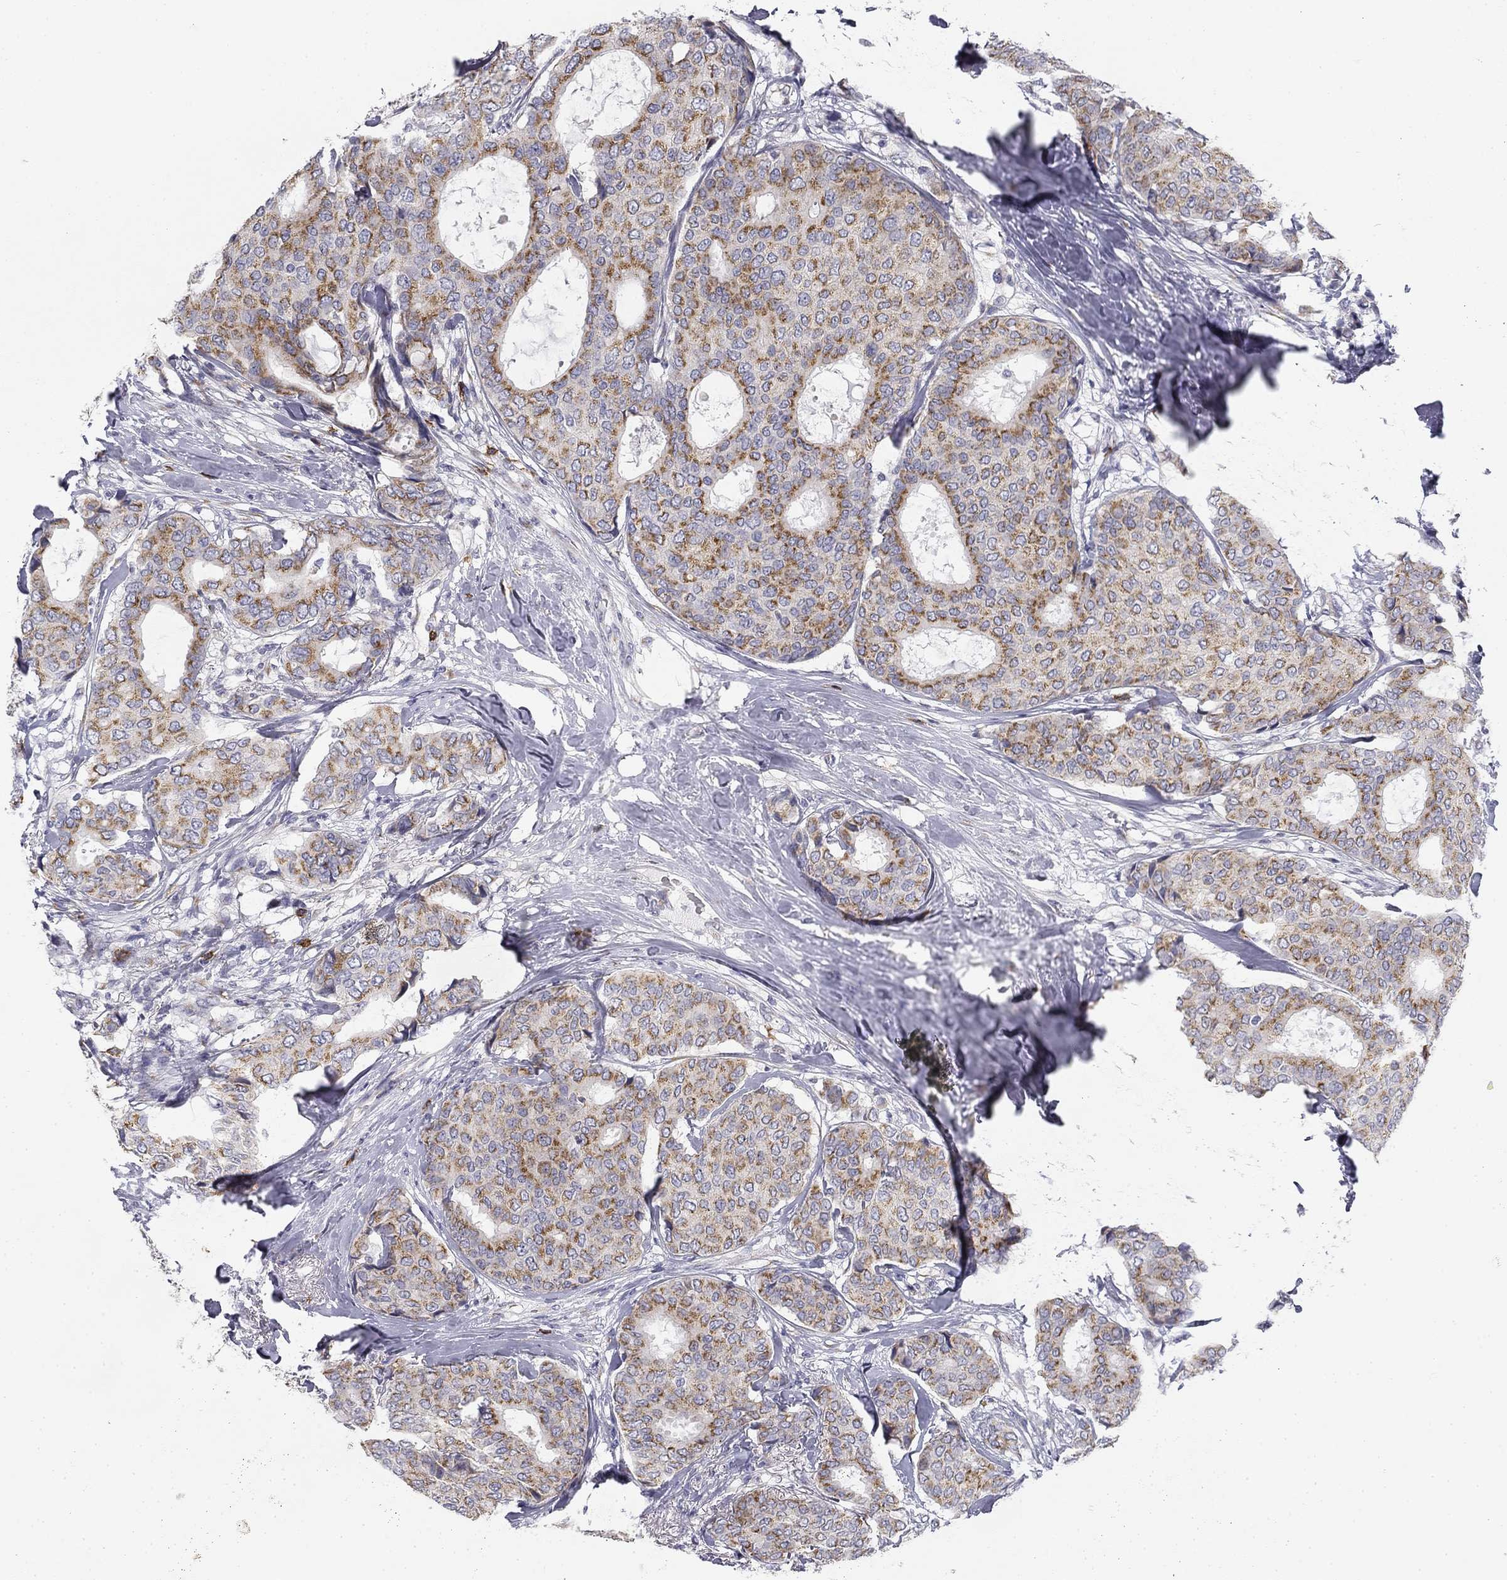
{"staining": {"intensity": "moderate", "quantity": "<25%", "location": "cytoplasmic/membranous"}, "tissue": "breast cancer", "cell_type": "Tumor cells", "image_type": "cancer", "snomed": [{"axis": "morphology", "description": "Duct carcinoma"}, {"axis": "topography", "description": "Breast"}], "caption": "Tumor cells show low levels of moderate cytoplasmic/membranous staining in approximately <25% of cells in human breast intraductal carcinoma.", "gene": "TRAT1", "patient": {"sex": "female", "age": 75}}